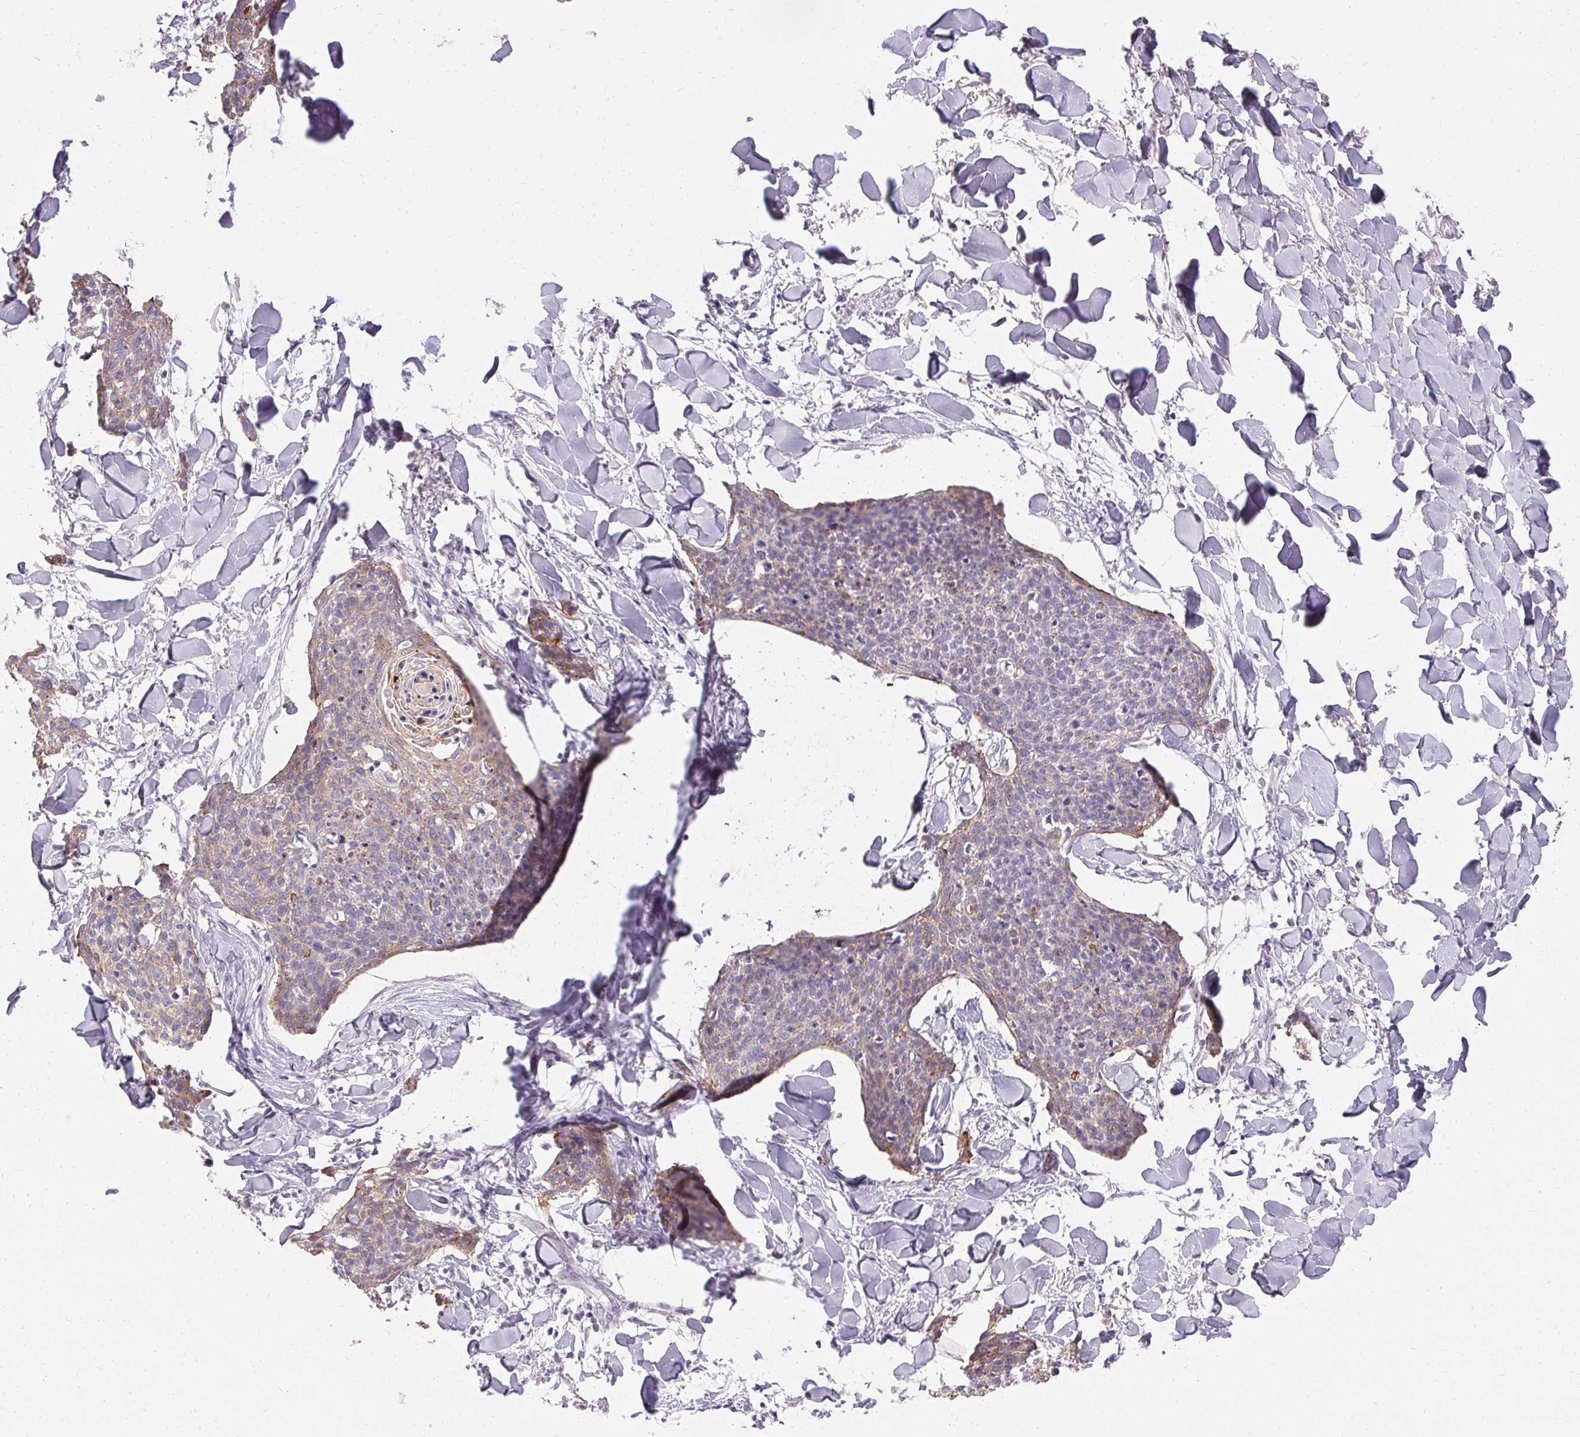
{"staining": {"intensity": "weak", "quantity": "<25%", "location": "cytoplasmic/membranous"}, "tissue": "skin cancer", "cell_type": "Tumor cells", "image_type": "cancer", "snomed": [{"axis": "morphology", "description": "Squamous cell carcinoma, NOS"}, {"axis": "topography", "description": "Skin"}, {"axis": "topography", "description": "Vulva"}], "caption": "High magnification brightfield microscopy of skin squamous cell carcinoma stained with DAB (3,3'-diaminobenzidine) (brown) and counterstained with hematoxylin (blue): tumor cells show no significant positivity.", "gene": "HSD17B3", "patient": {"sex": "female", "age": 75}}